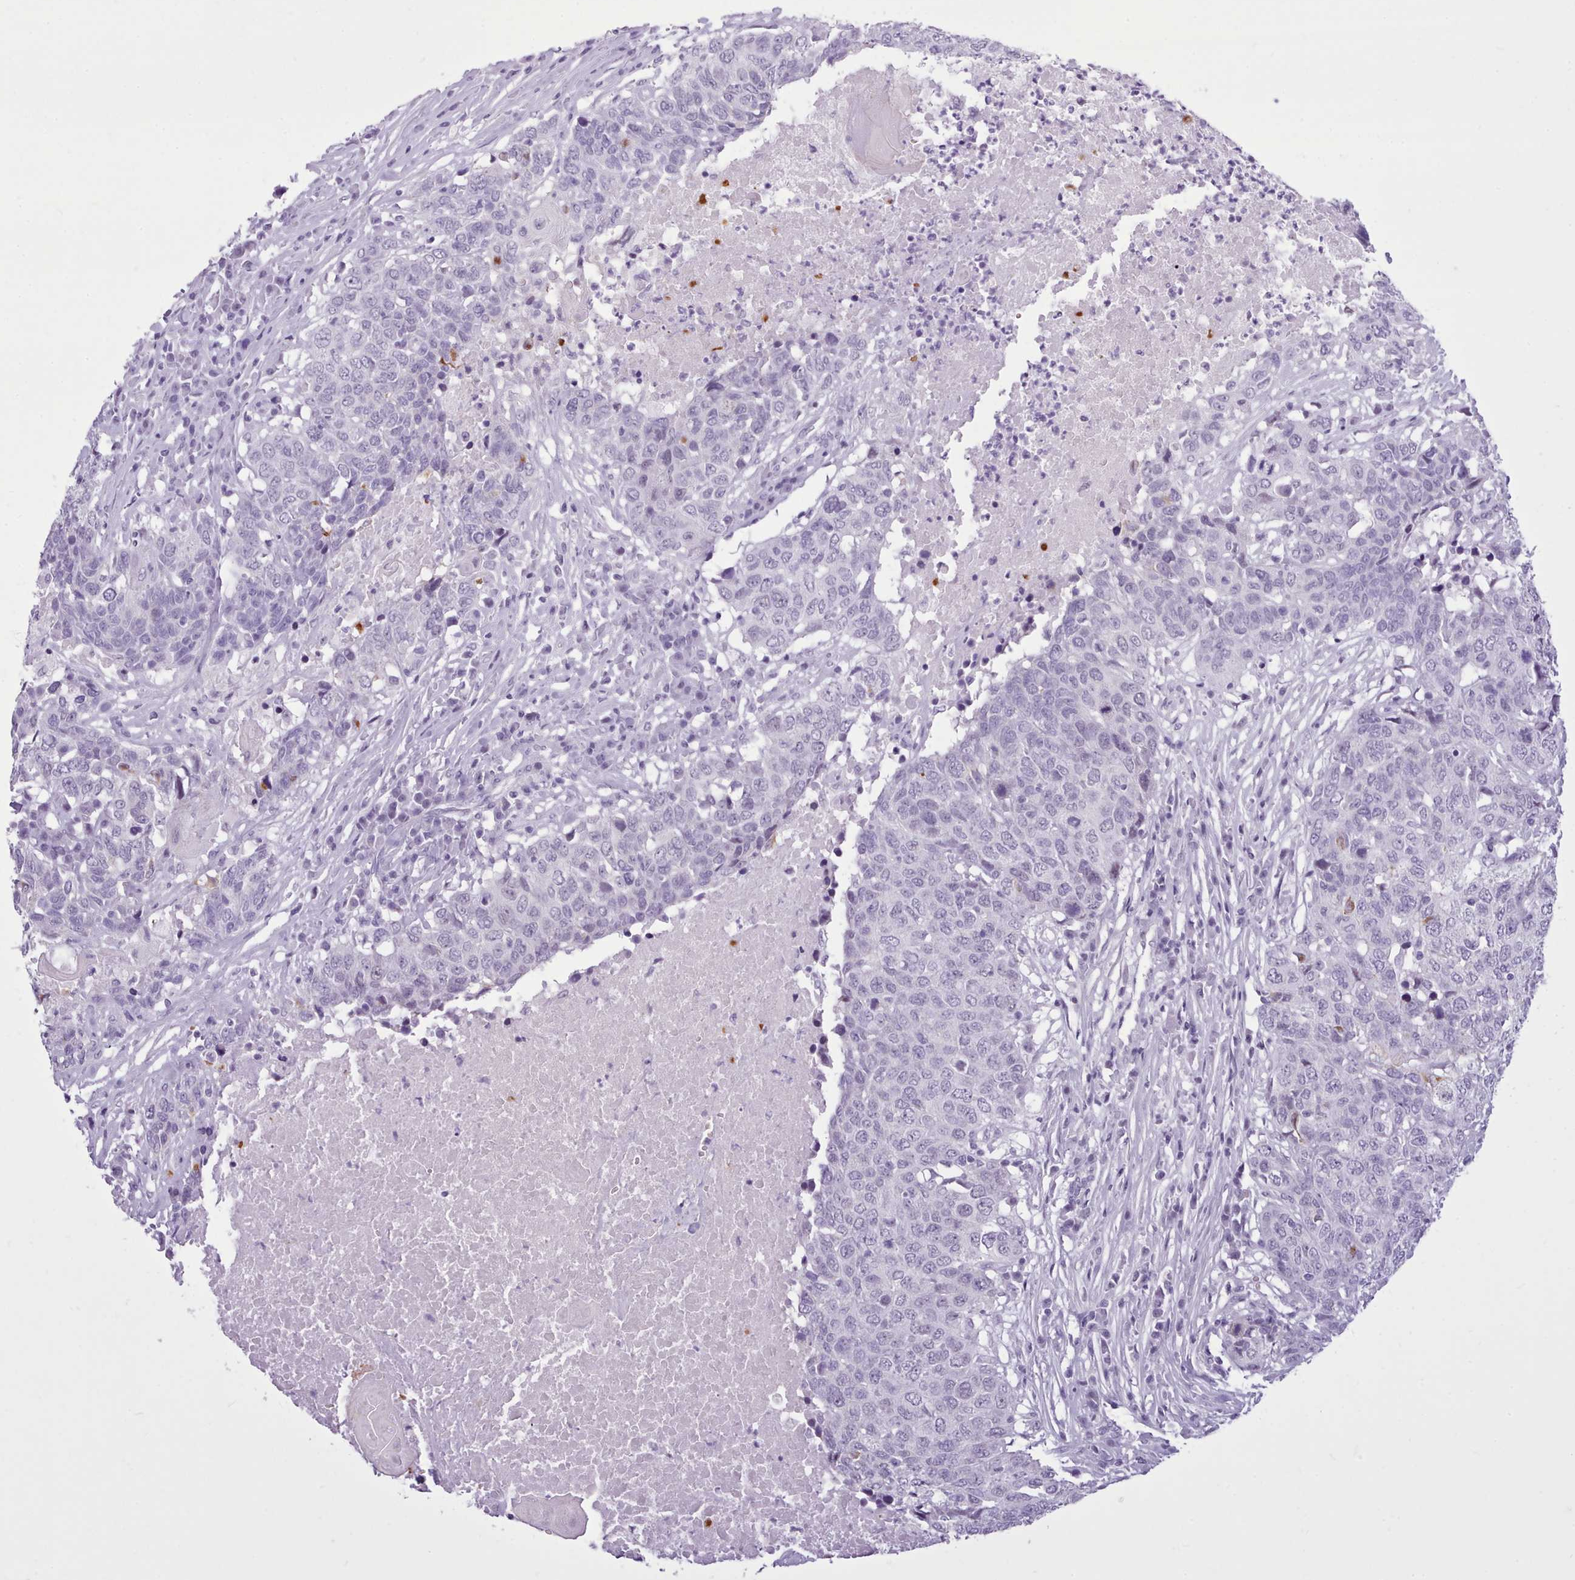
{"staining": {"intensity": "negative", "quantity": "none", "location": "none"}, "tissue": "head and neck cancer", "cell_type": "Tumor cells", "image_type": "cancer", "snomed": [{"axis": "morphology", "description": "Squamous cell carcinoma, NOS"}, {"axis": "topography", "description": "Head-Neck"}], "caption": "A photomicrograph of human head and neck cancer is negative for staining in tumor cells. (DAB (3,3'-diaminobenzidine) immunohistochemistry (IHC) visualized using brightfield microscopy, high magnification).", "gene": "FBXO48", "patient": {"sex": "male", "age": 66}}